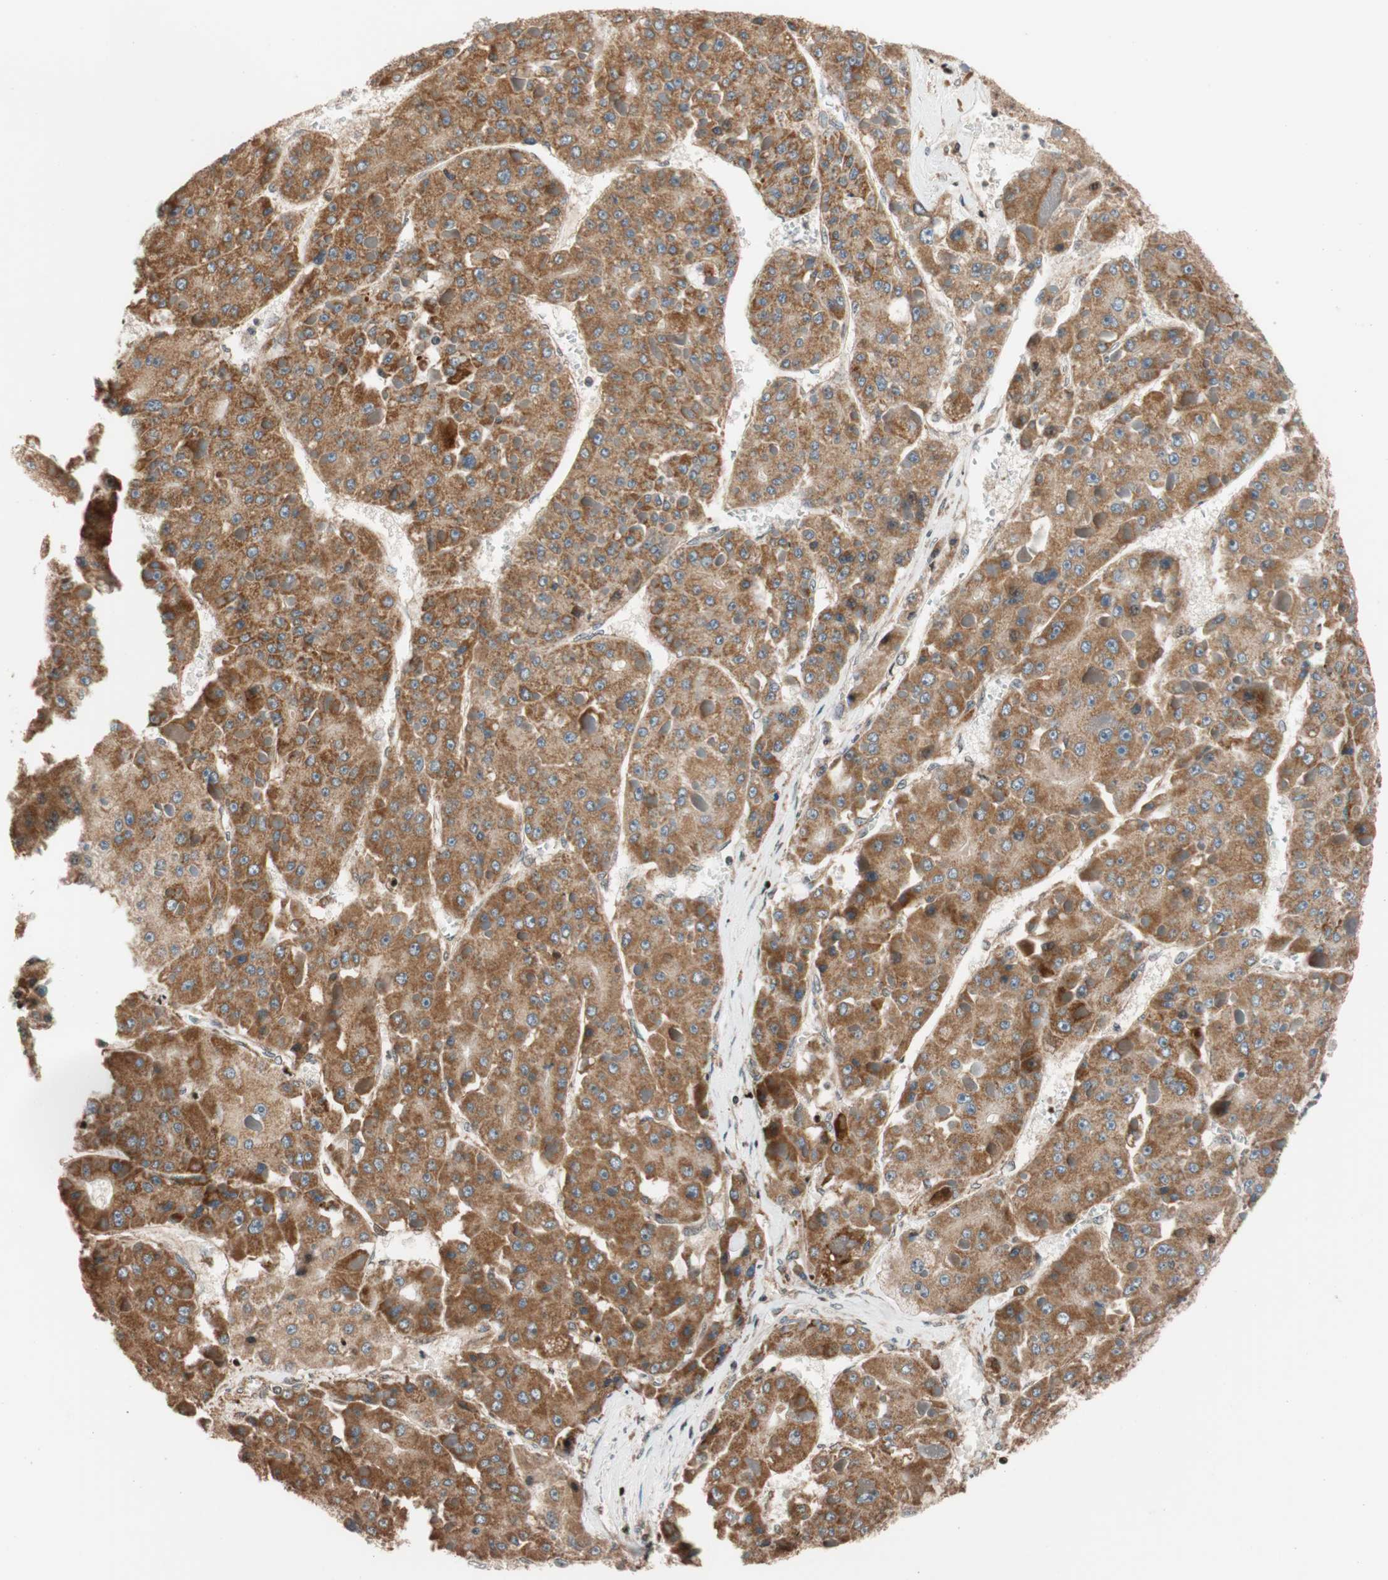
{"staining": {"intensity": "moderate", "quantity": ">75%", "location": "cytoplasmic/membranous"}, "tissue": "liver cancer", "cell_type": "Tumor cells", "image_type": "cancer", "snomed": [{"axis": "morphology", "description": "Carcinoma, Hepatocellular, NOS"}, {"axis": "topography", "description": "Liver"}], "caption": "Protein staining by immunohistochemistry reveals moderate cytoplasmic/membranous positivity in approximately >75% of tumor cells in hepatocellular carcinoma (liver).", "gene": "HECW1", "patient": {"sex": "female", "age": 73}}